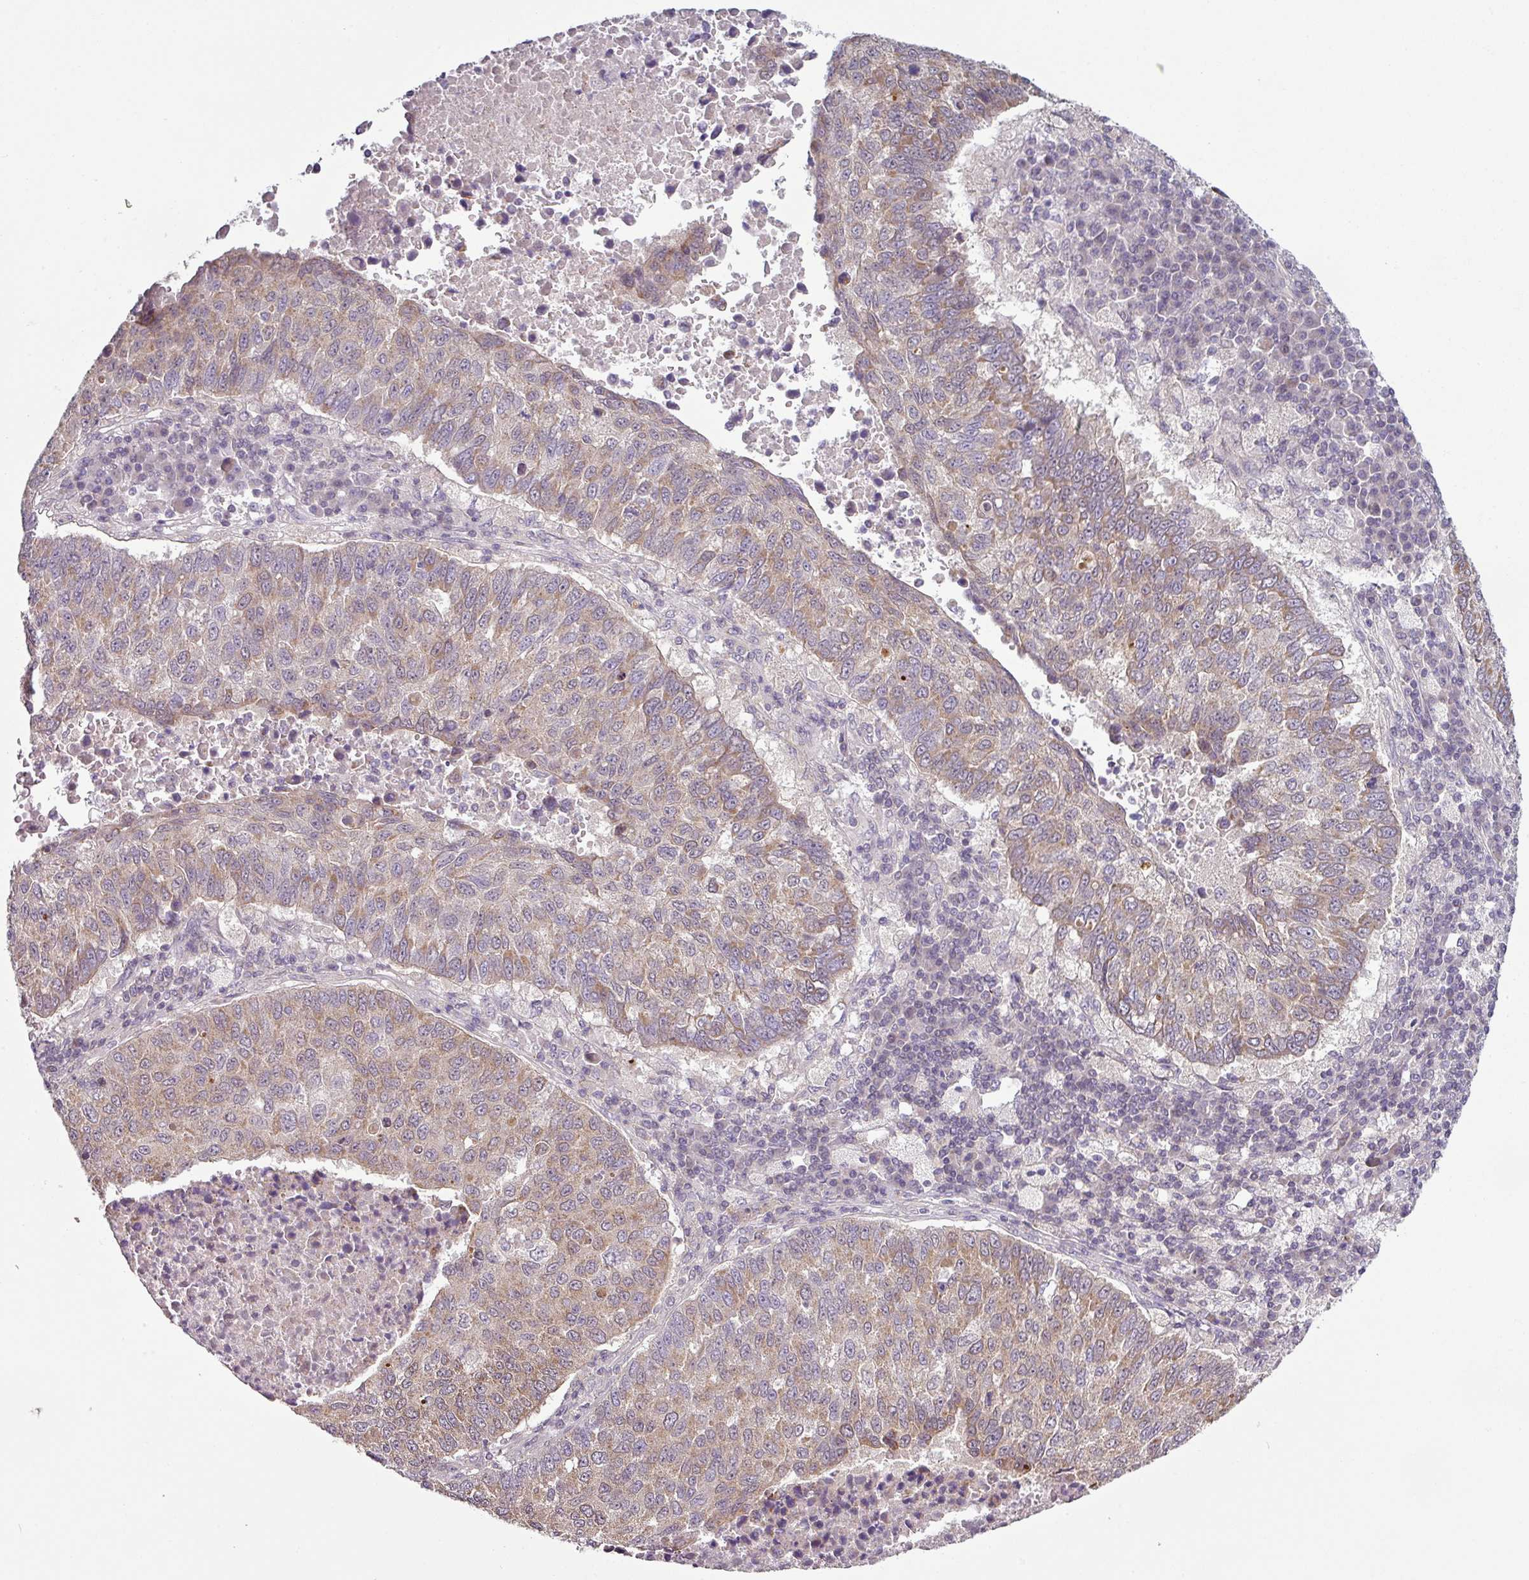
{"staining": {"intensity": "weak", "quantity": "25%-75%", "location": "cytoplasmic/membranous"}, "tissue": "lung cancer", "cell_type": "Tumor cells", "image_type": "cancer", "snomed": [{"axis": "morphology", "description": "Squamous cell carcinoma, NOS"}, {"axis": "topography", "description": "Lung"}], "caption": "Immunohistochemistry (IHC) (DAB) staining of lung squamous cell carcinoma demonstrates weak cytoplasmic/membranous protein staining in about 25%-75% of tumor cells.", "gene": "DERPC", "patient": {"sex": "male", "age": 73}}